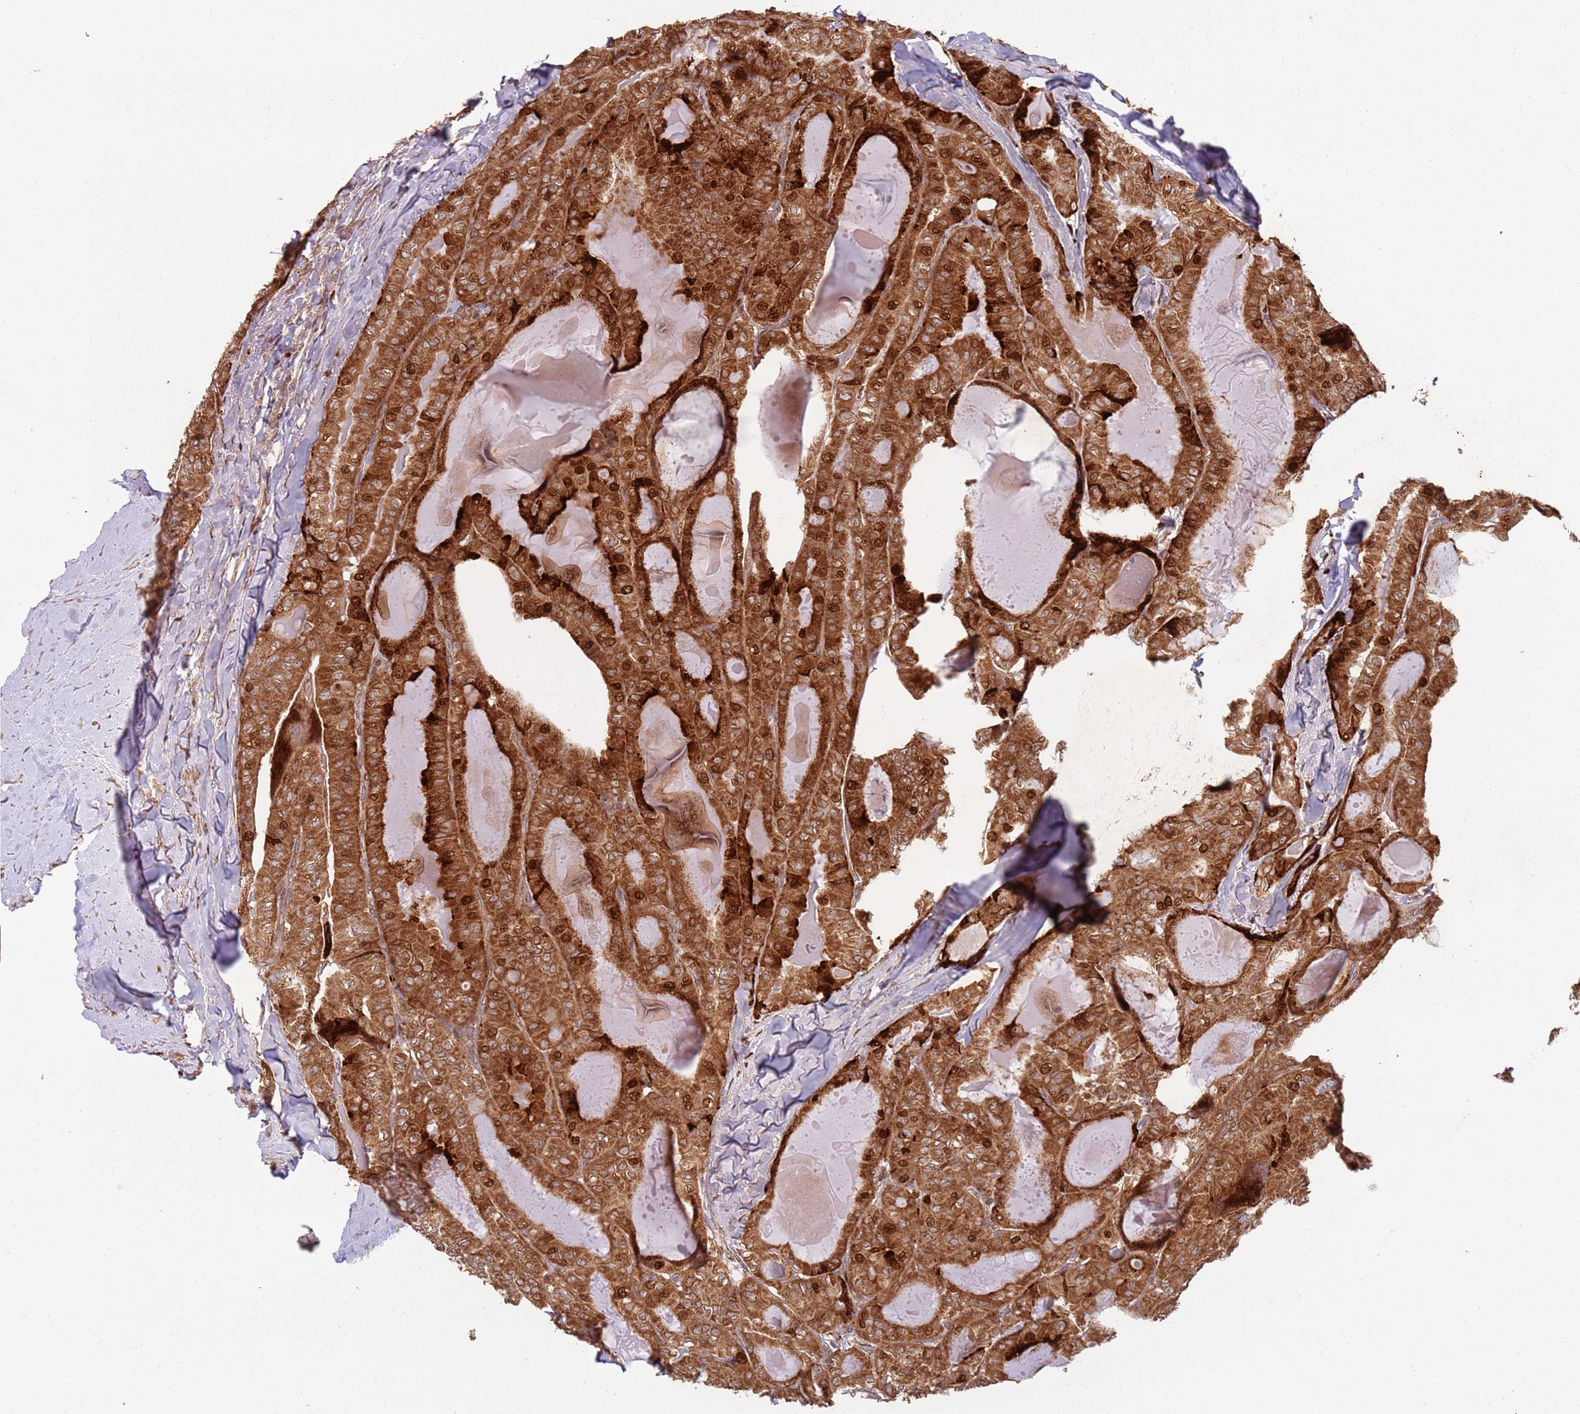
{"staining": {"intensity": "strong", "quantity": ">75%", "location": "cytoplasmic/membranous,nuclear"}, "tissue": "thyroid cancer", "cell_type": "Tumor cells", "image_type": "cancer", "snomed": [{"axis": "morphology", "description": "Papillary adenocarcinoma, NOS"}, {"axis": "topography", "description": "Thyroid gland"}], "caption": "Papillary adenocarcinoma (thyroid) stained for a protein (brown) shows strong cytoplasmic/membranous and nuclear positive expression in about >75% of tumor cells.", "gene": "HNRNPLL", "patient": {"sex": "female", "age": 68}}